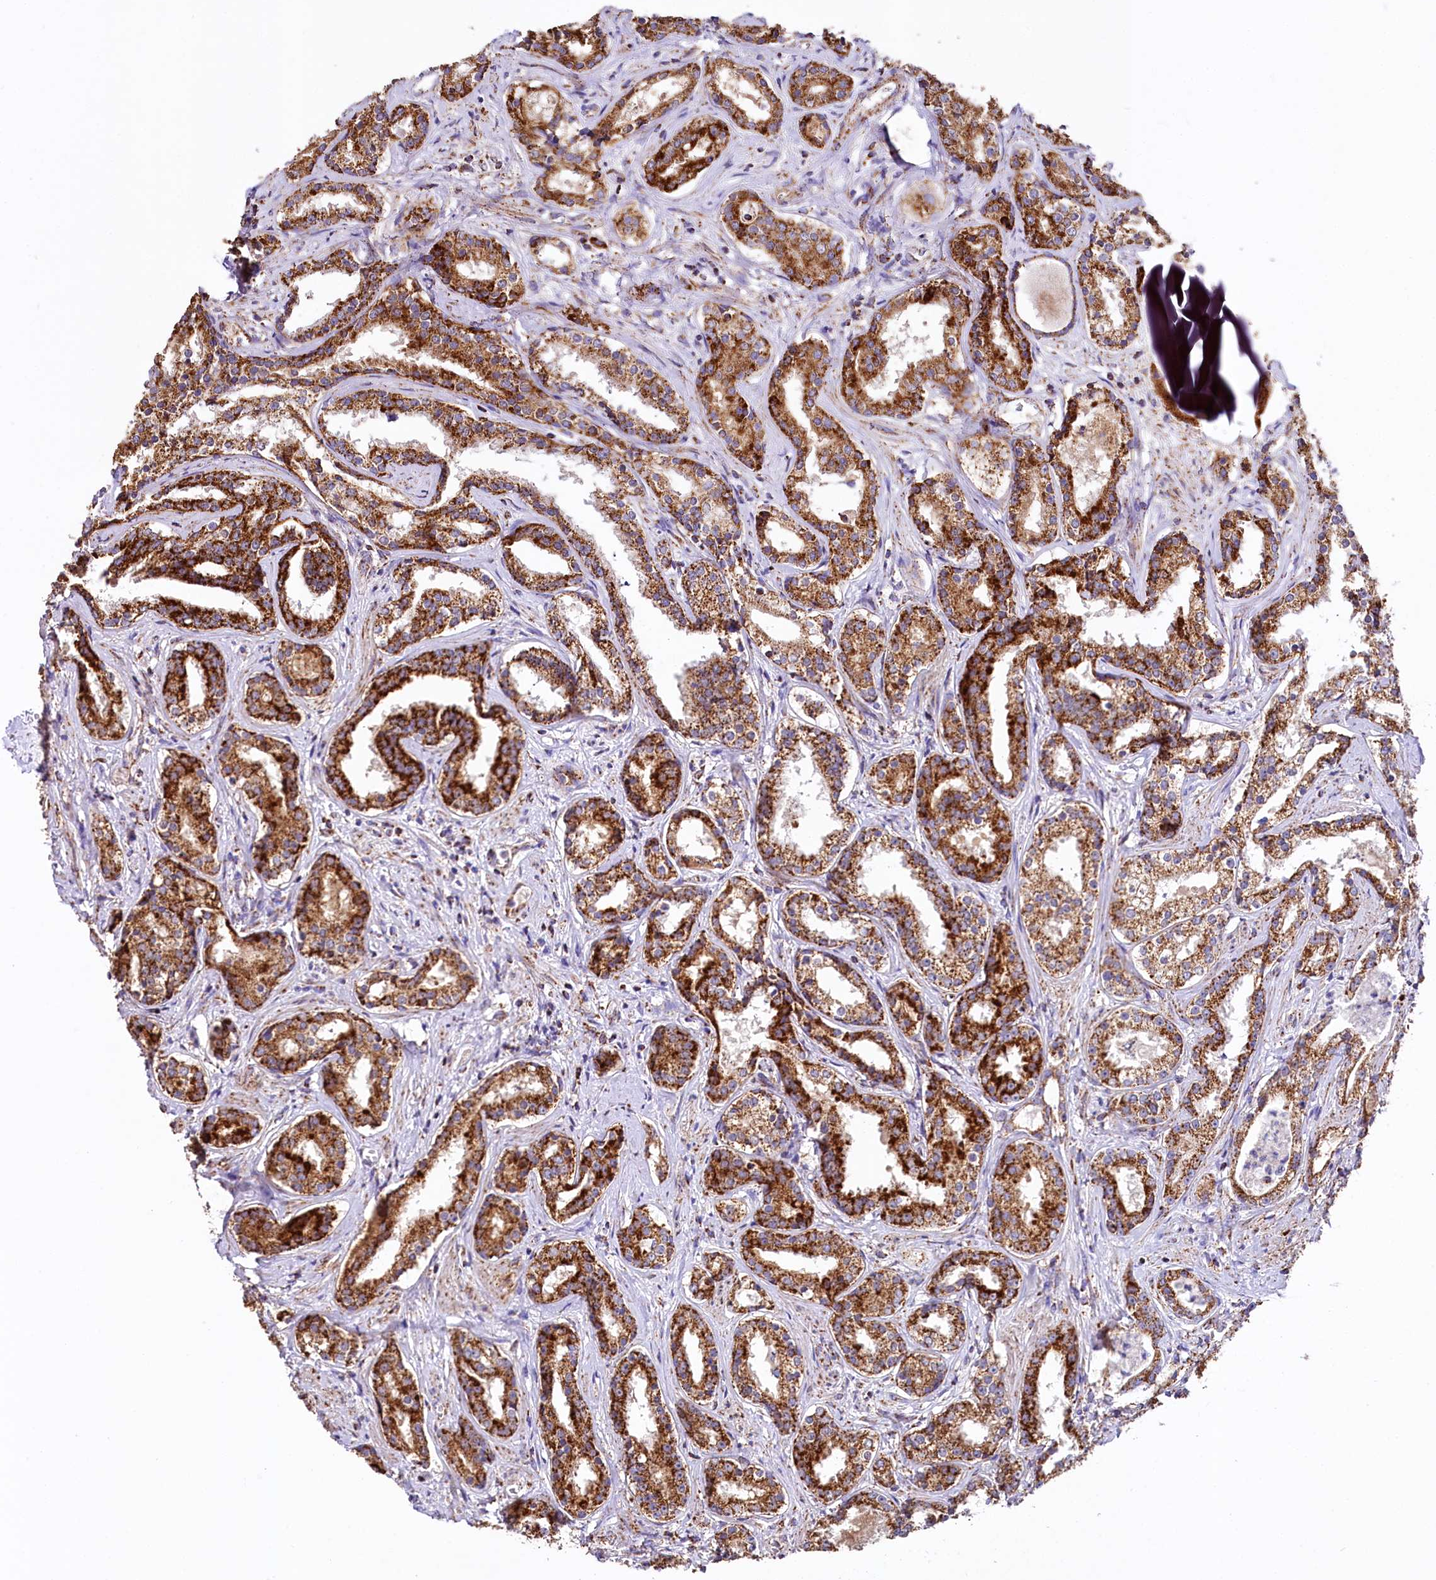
{"staining": {"intensity": "strong", "quantity": ">75%", "location": "cytoplasmic/membranous"}, "tissue": "prostate cancer", "cell_type": "Tumor cells", "image_type": "cancer", "snomed": [{"axis": "morphology", "description": "Adenocarcinoma, High grade"}, {"axis": "topography", "description": "Prostate"}], "caption": "Human prostate cancer stained with a protein marker shows strong staining in tumor cells.", "gene": "APLP2", "patient": {"sex": "male", "age": 58}}